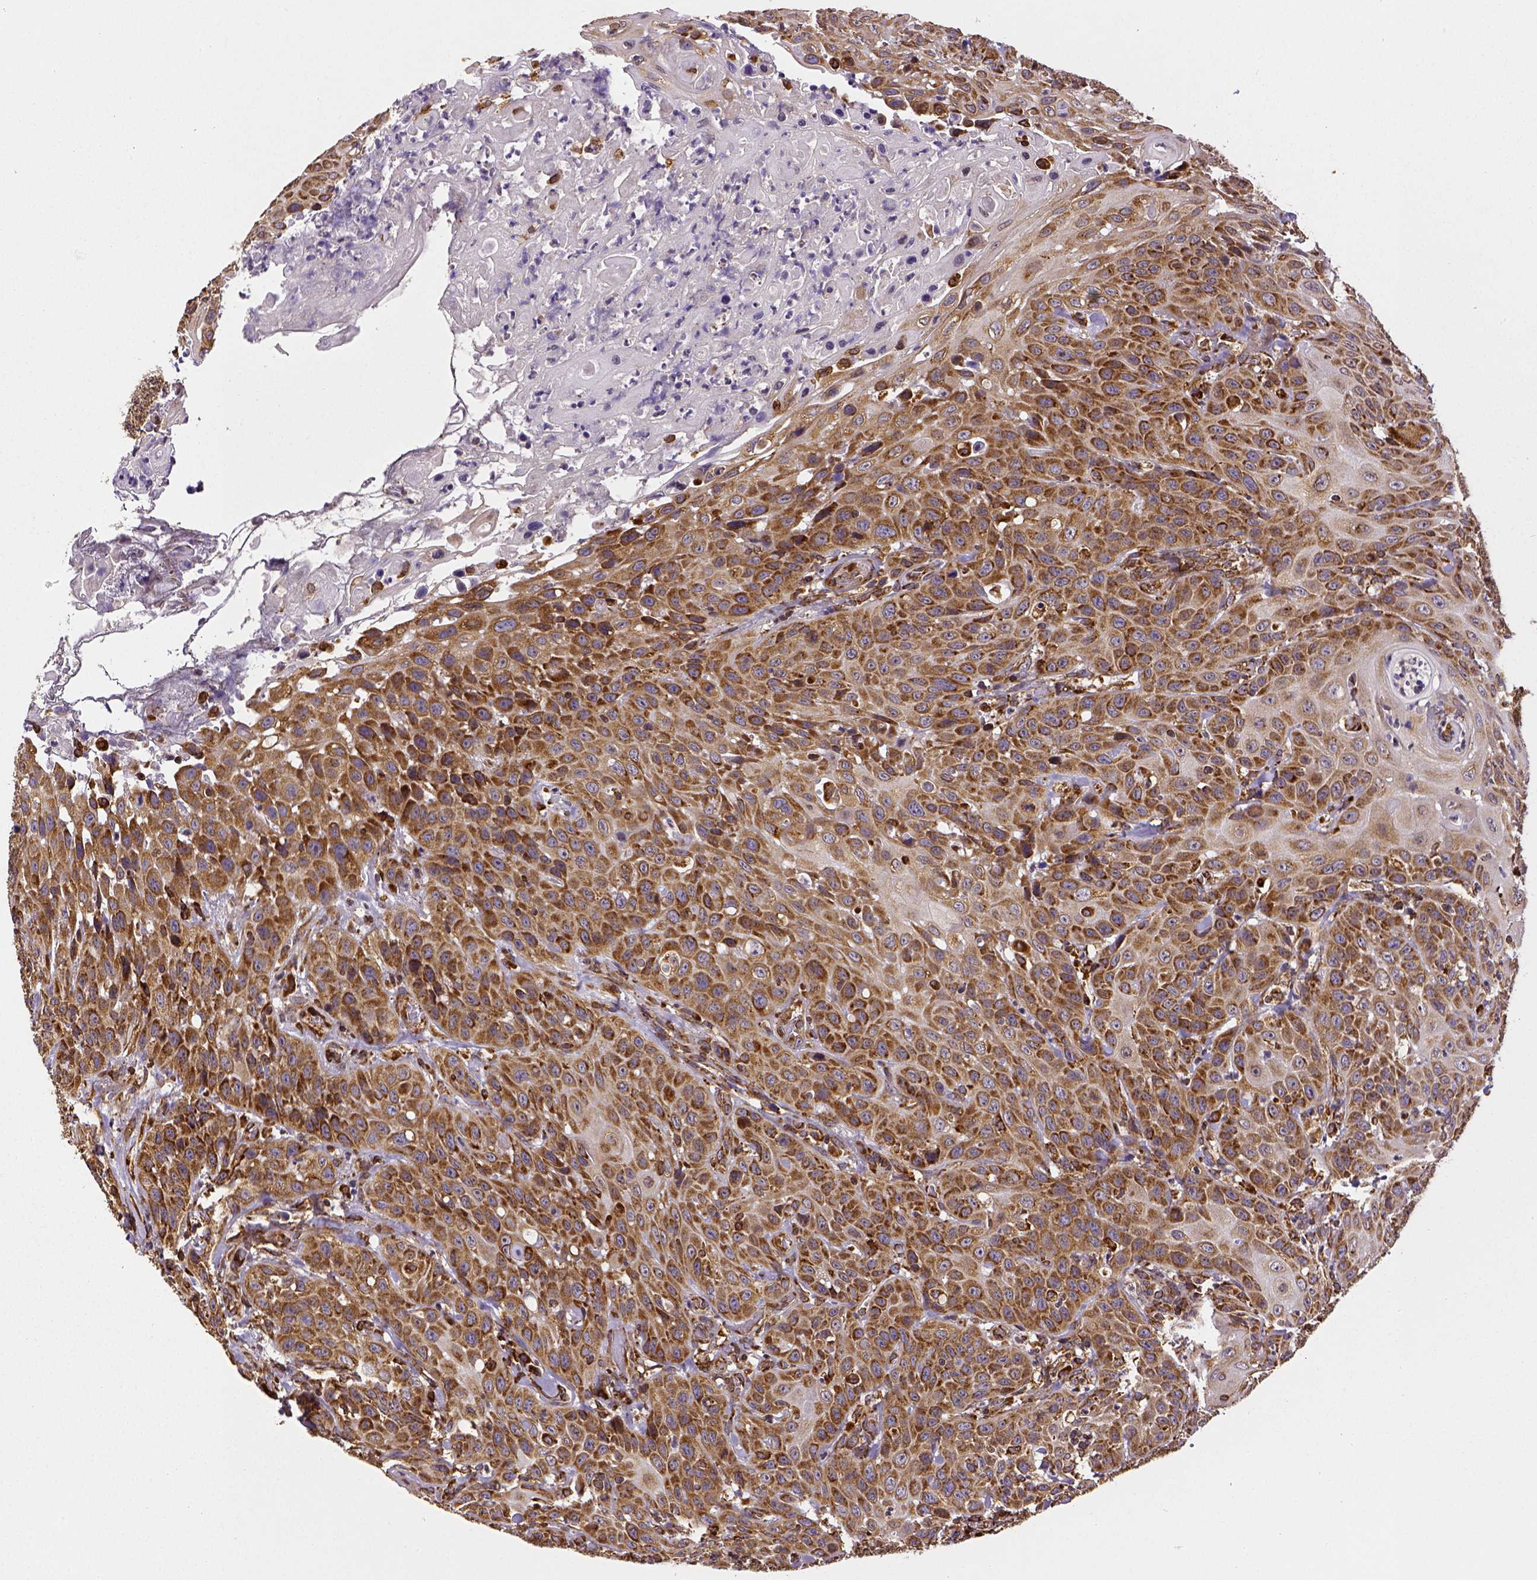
{"staining": {"intensity": "moderate", "quantity": ">75%", "location": "cytoplasmic/membranous"}, "tissue": "head and neck cancer", "cell_type": "Tumor cells", "image_type": "cancer", "snomed": [{"axis": "morphology", "description": "Normal tissue, NOS"}, {"axis": "morphology", "description": "Squamous cell carcinoma, NOS"}, {"axis": "topography", "description": "Oral tissue"}, {"axis": "topography", "description": "Tounge, NOS"}, {"axis": "topography", "description": "Head-Neck"}], "caption": "Protein positivity by IHC shows moderate cytoplasmic/membranous expression in about >75% of tumor cells in head and neck cancer.", "gene": "MTDH", "patient": {"sex": "male", "age": 62}}